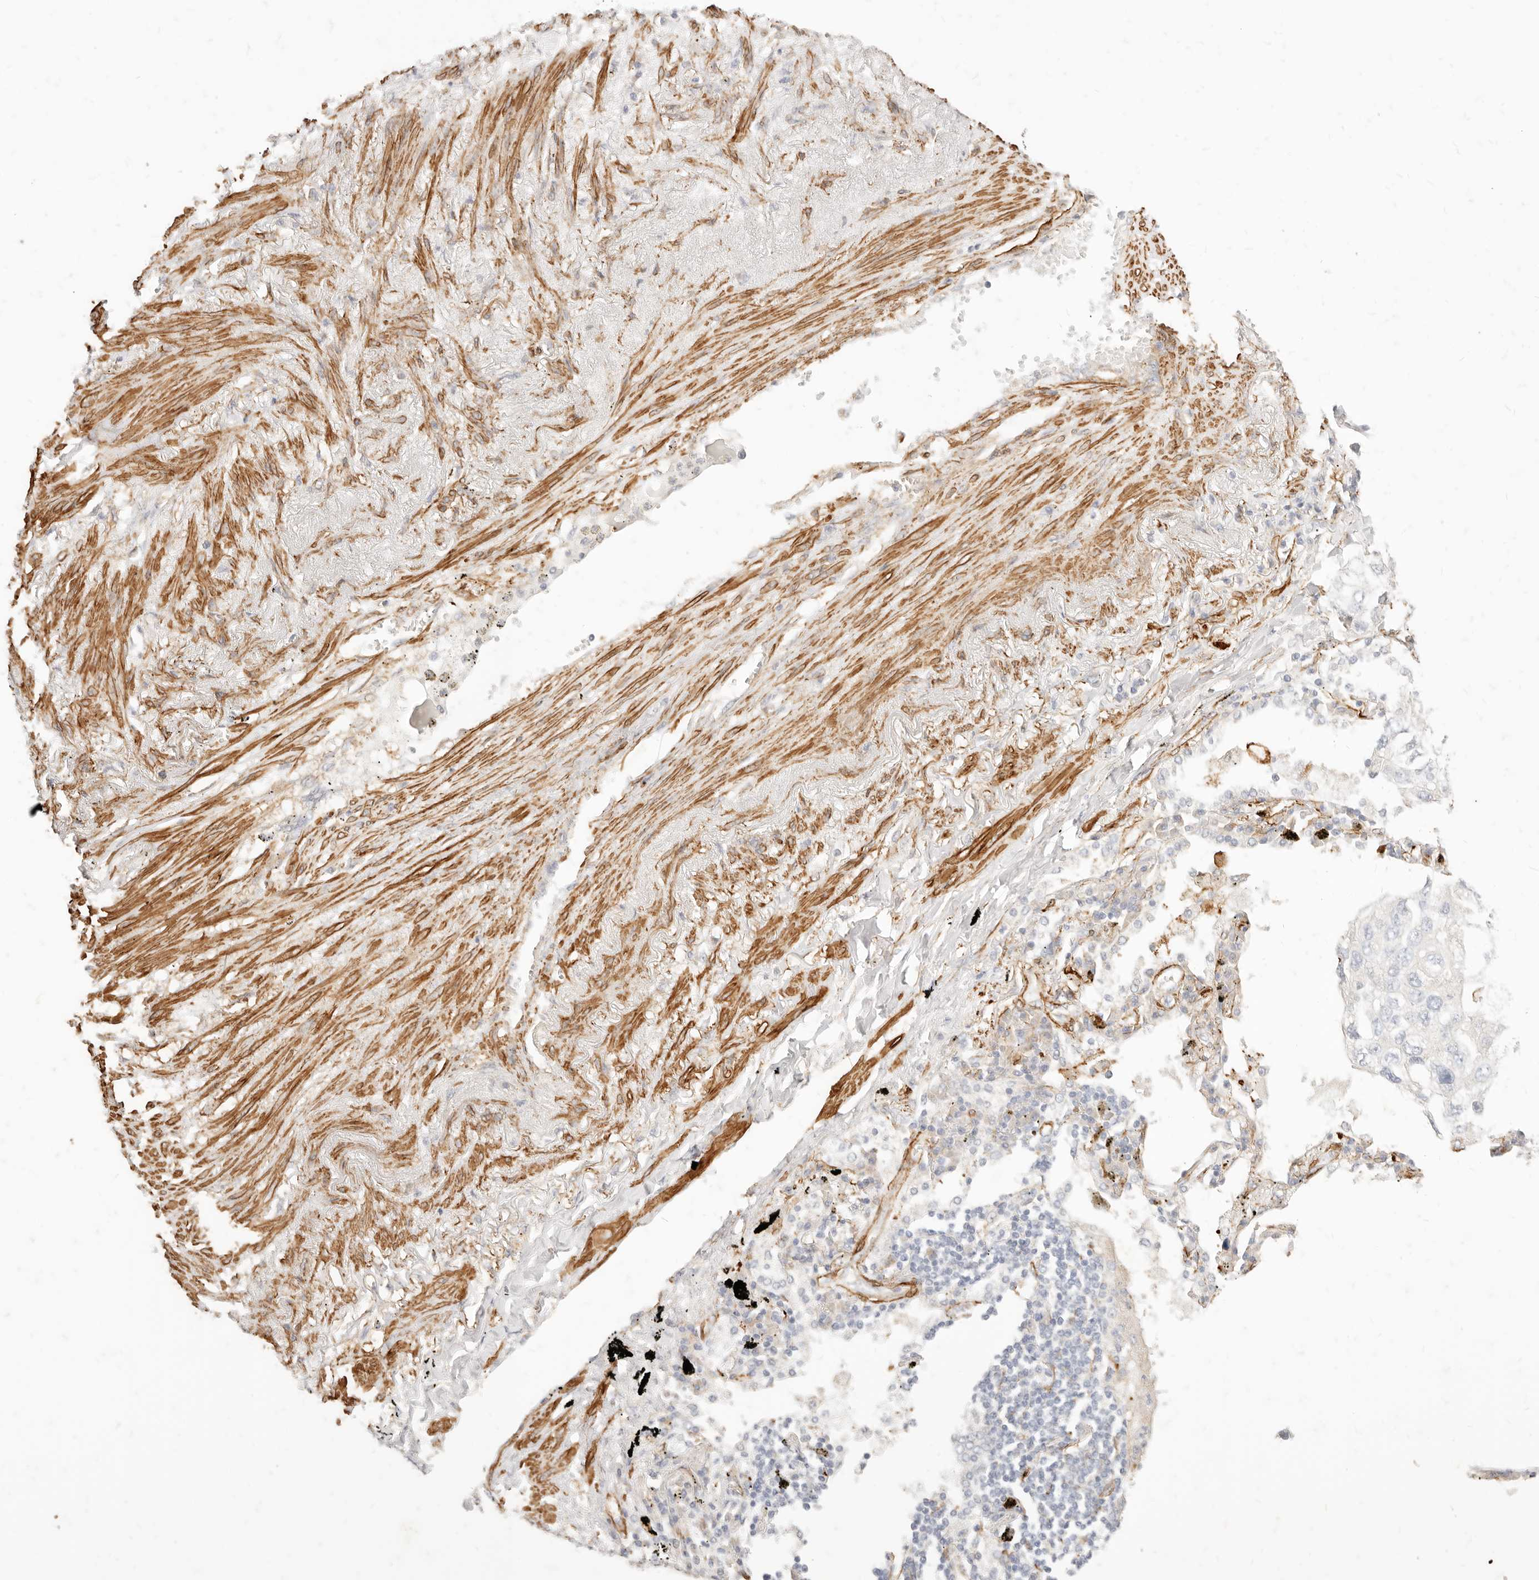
{"staining": {"intensity": "negative", "quantity": "none", "location": "none"}, "tissue": "lung cancer", "cell_type": "Tumor cells", "image_type": "cancer", "snomed": [{"axis": "morphology", "description": "Adenocarcinoma, NOS"}, {"axis": "topography", "description": "Lung"}], "caption": "Immunohistochemical staining of lung cancer (adenocarcinoma) exhibits no significant positivity in tumor cells. Brightfield microscopy of IHC stained with DAB (3,3'-diaminobenzidine) (brown) and hematoxylin (blue), captured at high magnification.", "gene": "TMTC2", "patient": {"sex": "male", "age": 65}}